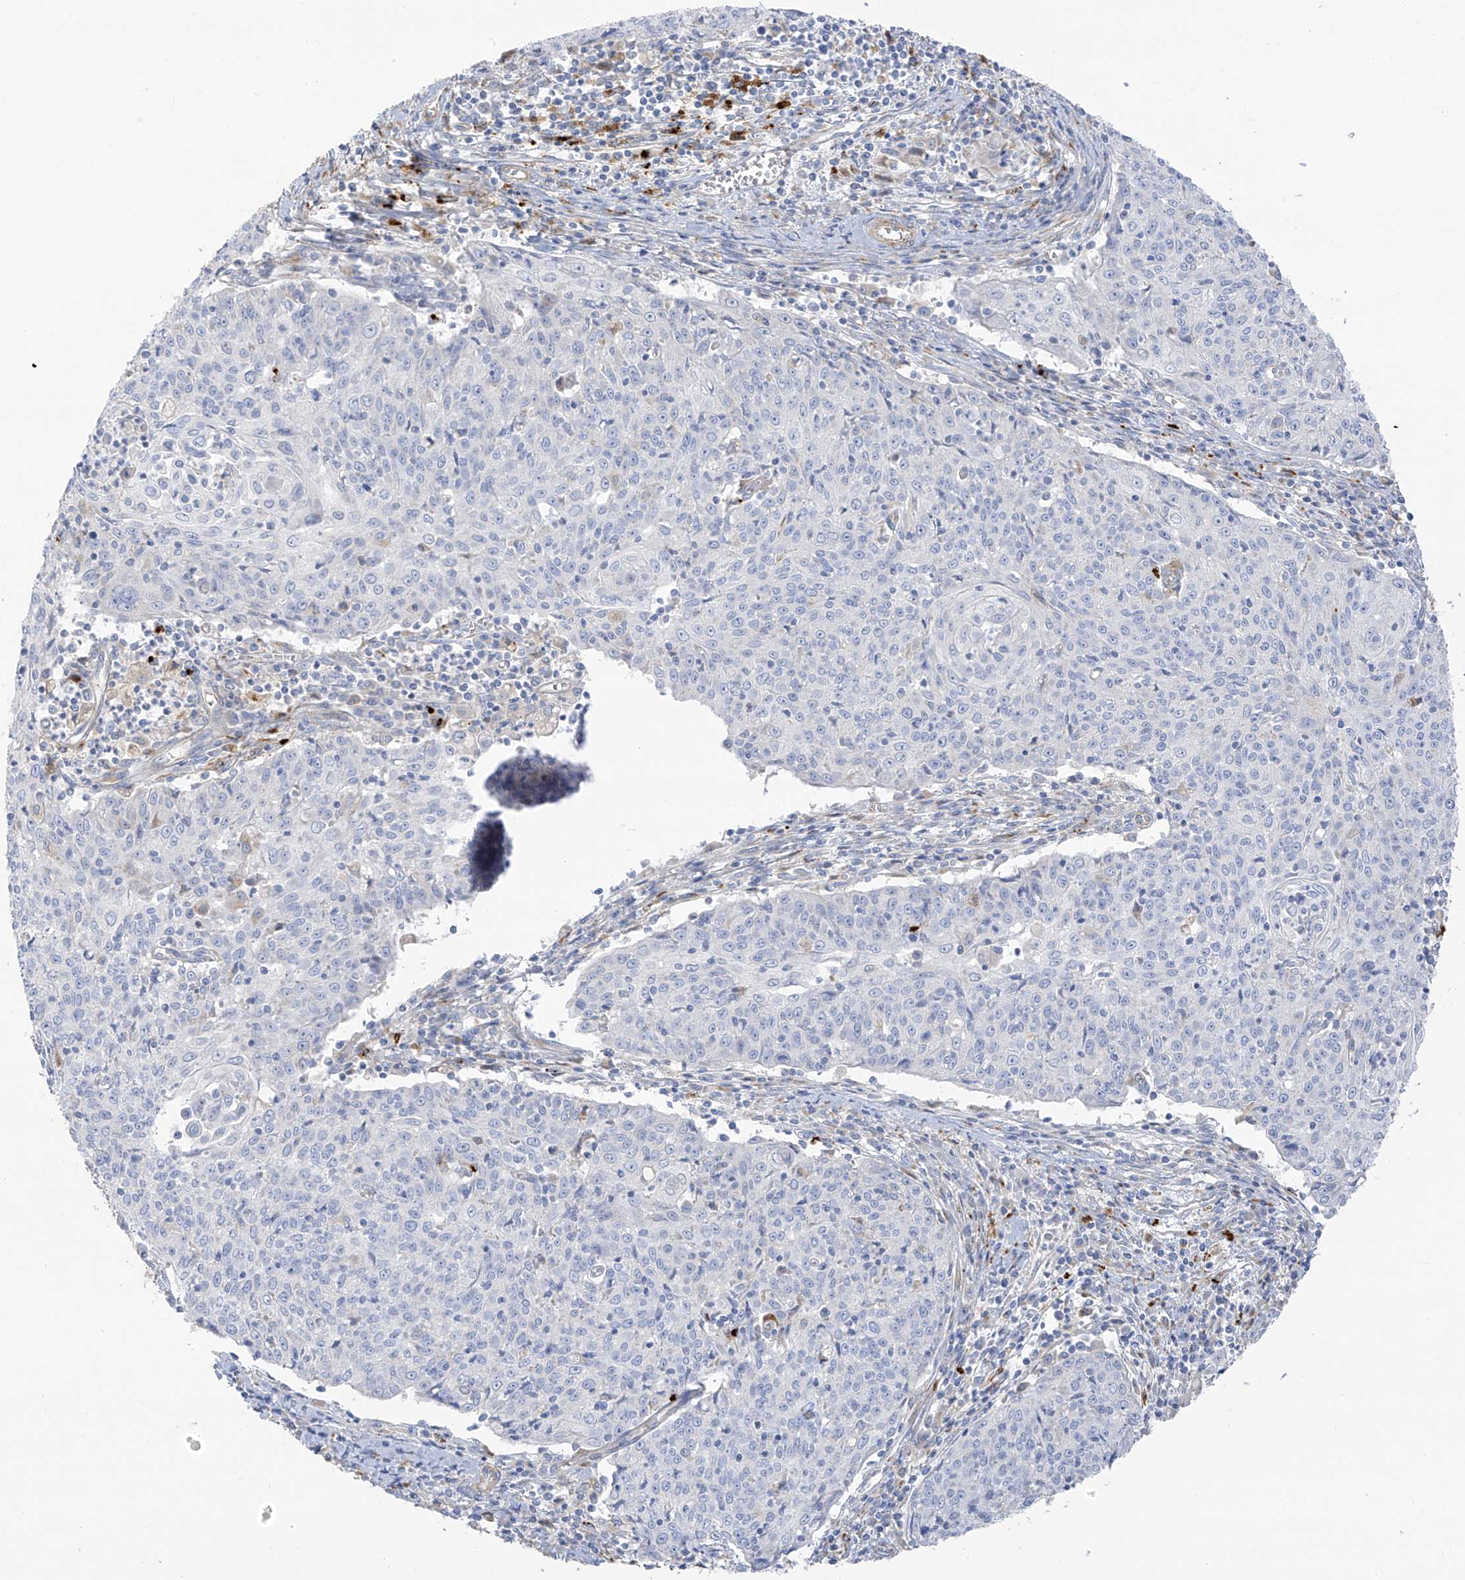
{"staining": {"intensity": "negative", "quantity": "none", "location": "none"}, "tissue": "cervical cancer", "cell_type": "Tumor cells", "image_type": "cancer", "snomed": [{"axis": "morphology", "description": "Squamous cell carcinoma, NOS"}, {"axis": "topography", "description": "Cervix"}], "caption": "Cervical cancer (squamous cell carcinoma) was stained to show a protein in brown. There is no significant expression in tumor cells.", "gene": "TAL2", "patient": {"sex": "female", "age": 48}}